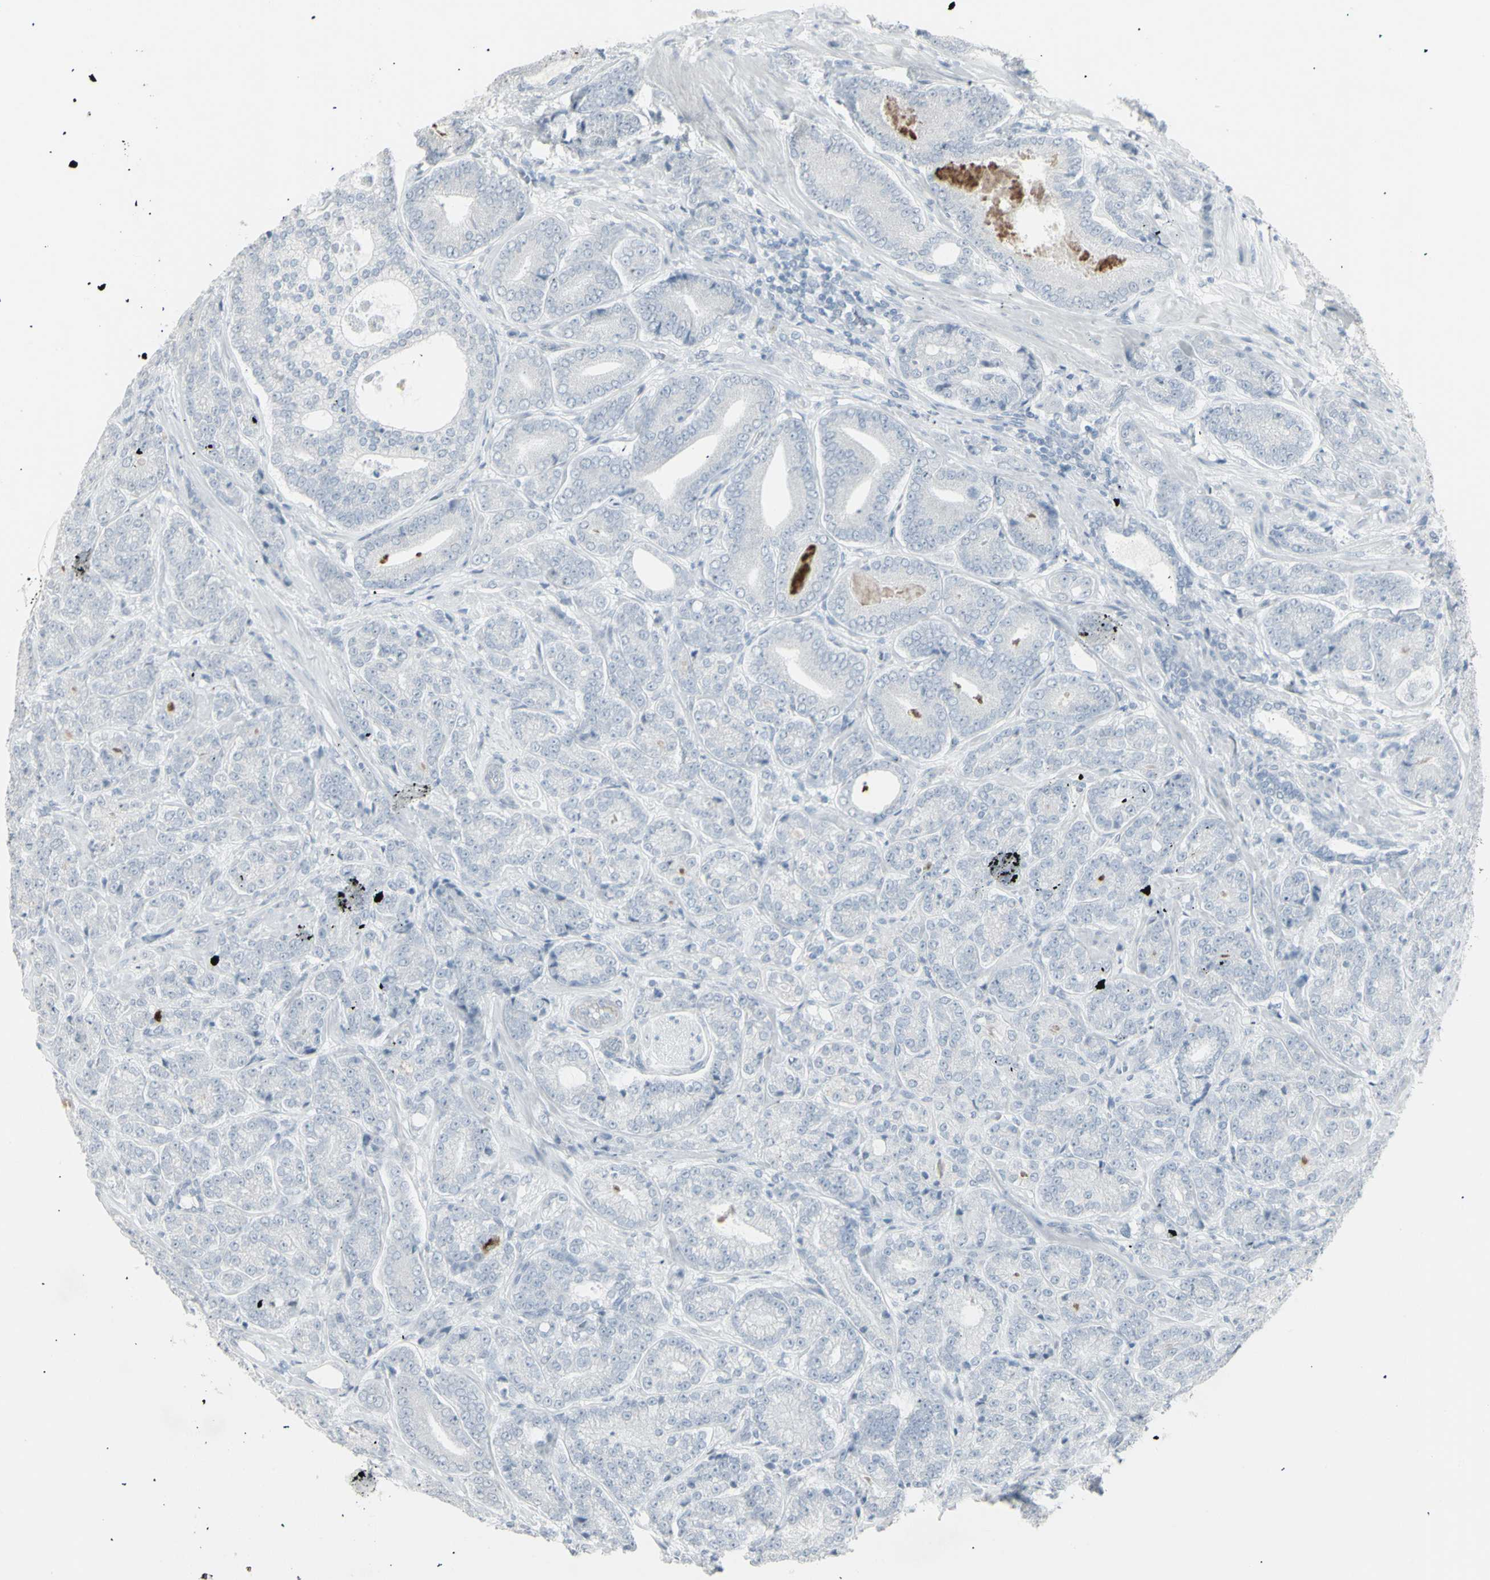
{"staining": {"intensity": "negative", "quantity": "none", "location": "none"}, "tissue": "prostate cancer", "cell_type": "Tumor cells", "image_type": "cancer", "snomed": [{"axis": "morphology", "description": "Adenocarcinoma, High grade"}, {"axis": "topography", "description": "Prostate"}], "caption": "This is an IHC micrograph of prostate high-grade adenocarcinoma. There is no staining in tumor cells.", "gene": "YBX2", "patient": {"sex": "male", "age": 61}}